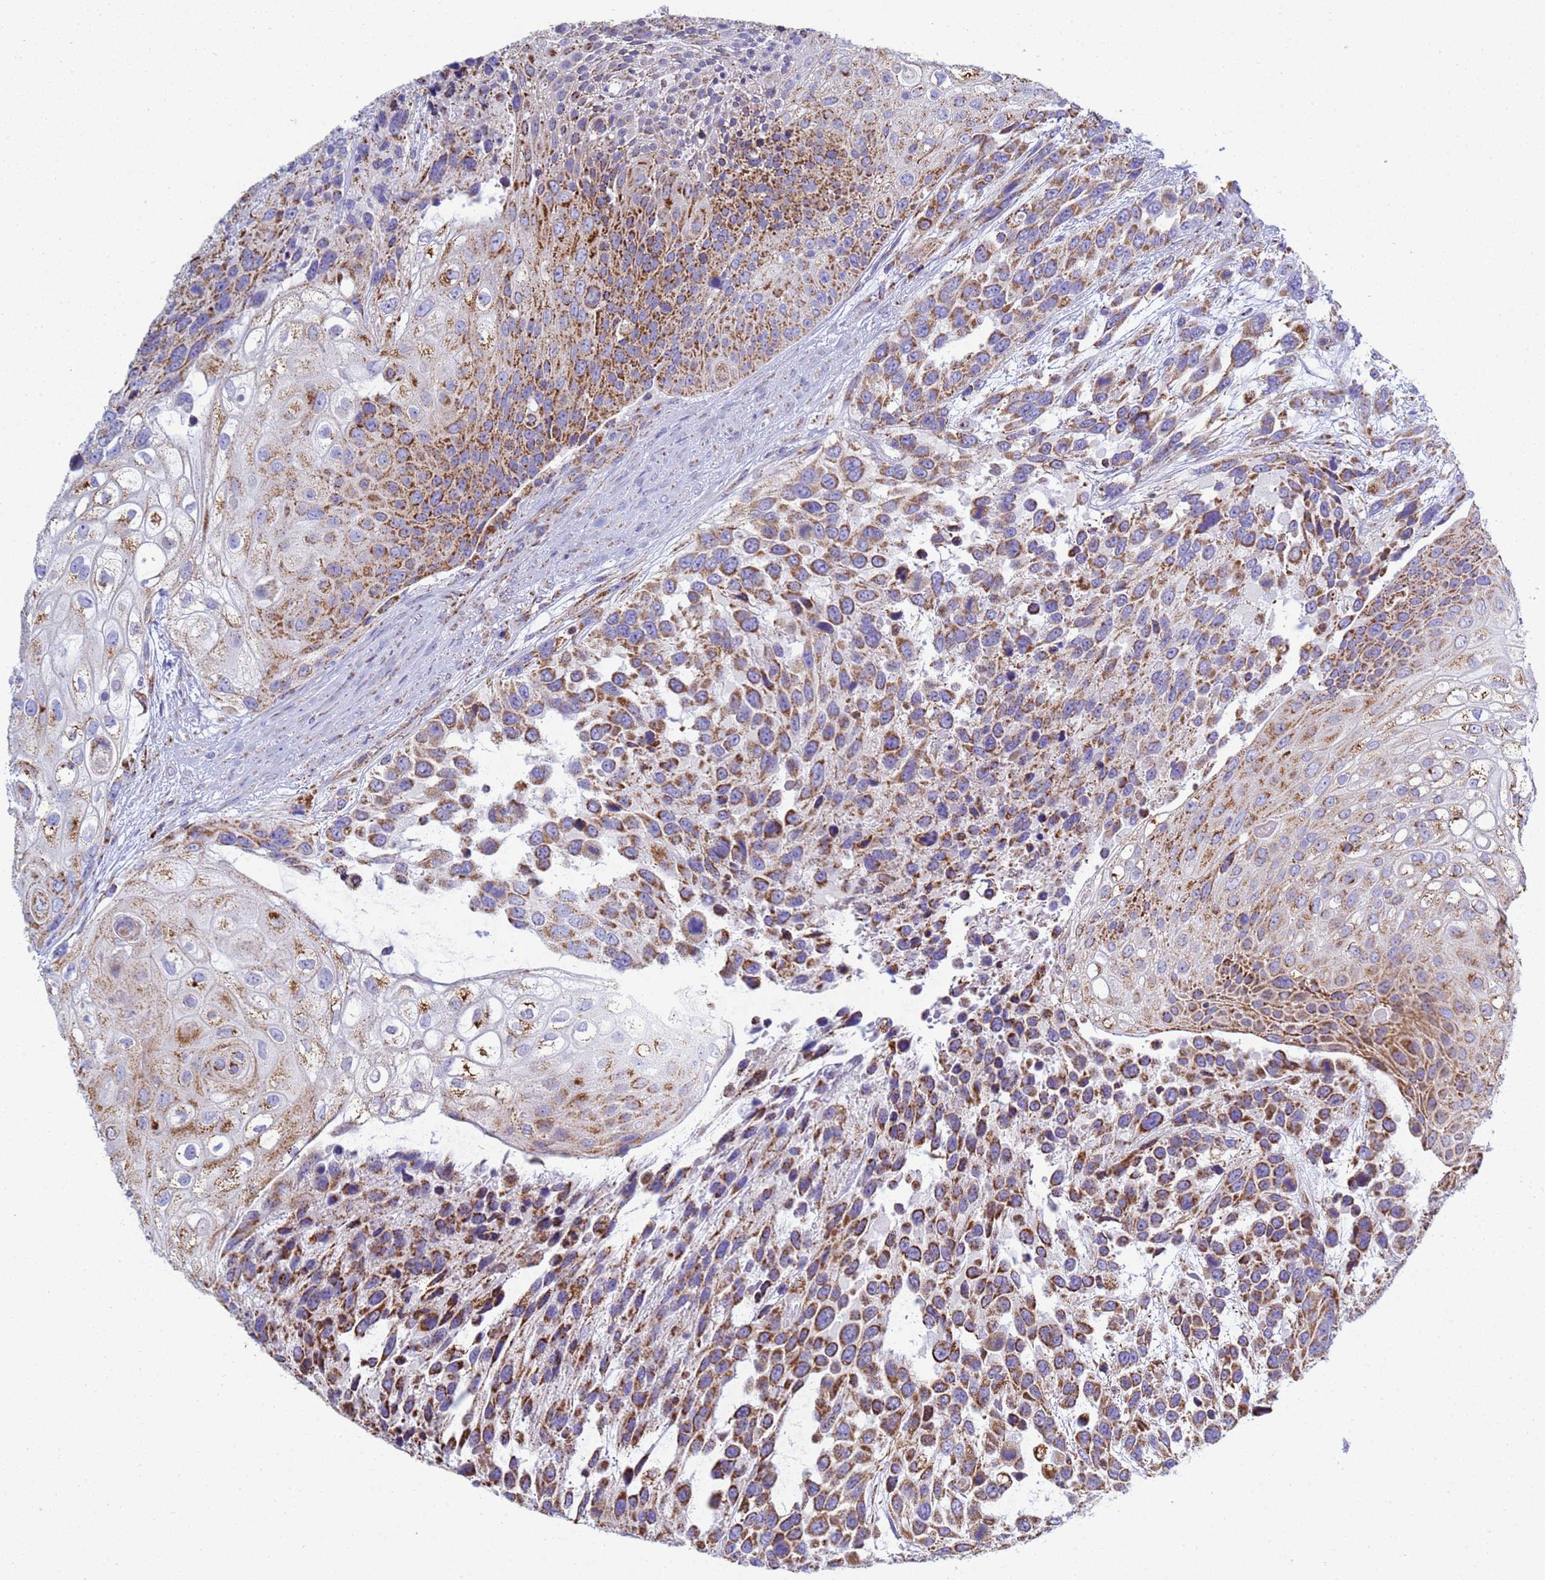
{"staining": {"intensity": "strong", "quantity": ">75%", "location": "cytoplasmic/membranous"}, "tissue": "urothelial cancer", "cell_type": "Tumor cells", "image_type": "cancer", "snomed": [{"axis": "morphology", "description": "Urothelial carcinoma, High grade"}, {"axis": "topography", "description": "Urinary bladder"}], "caption": "Tumor cells demonstrate high levels of strong cytoplasmic/membranous expression in about >75% of cells in high-grade urothelial carcinoma.", "gene": "COQ4", "patient": {"sex": "female", "age": 70}}